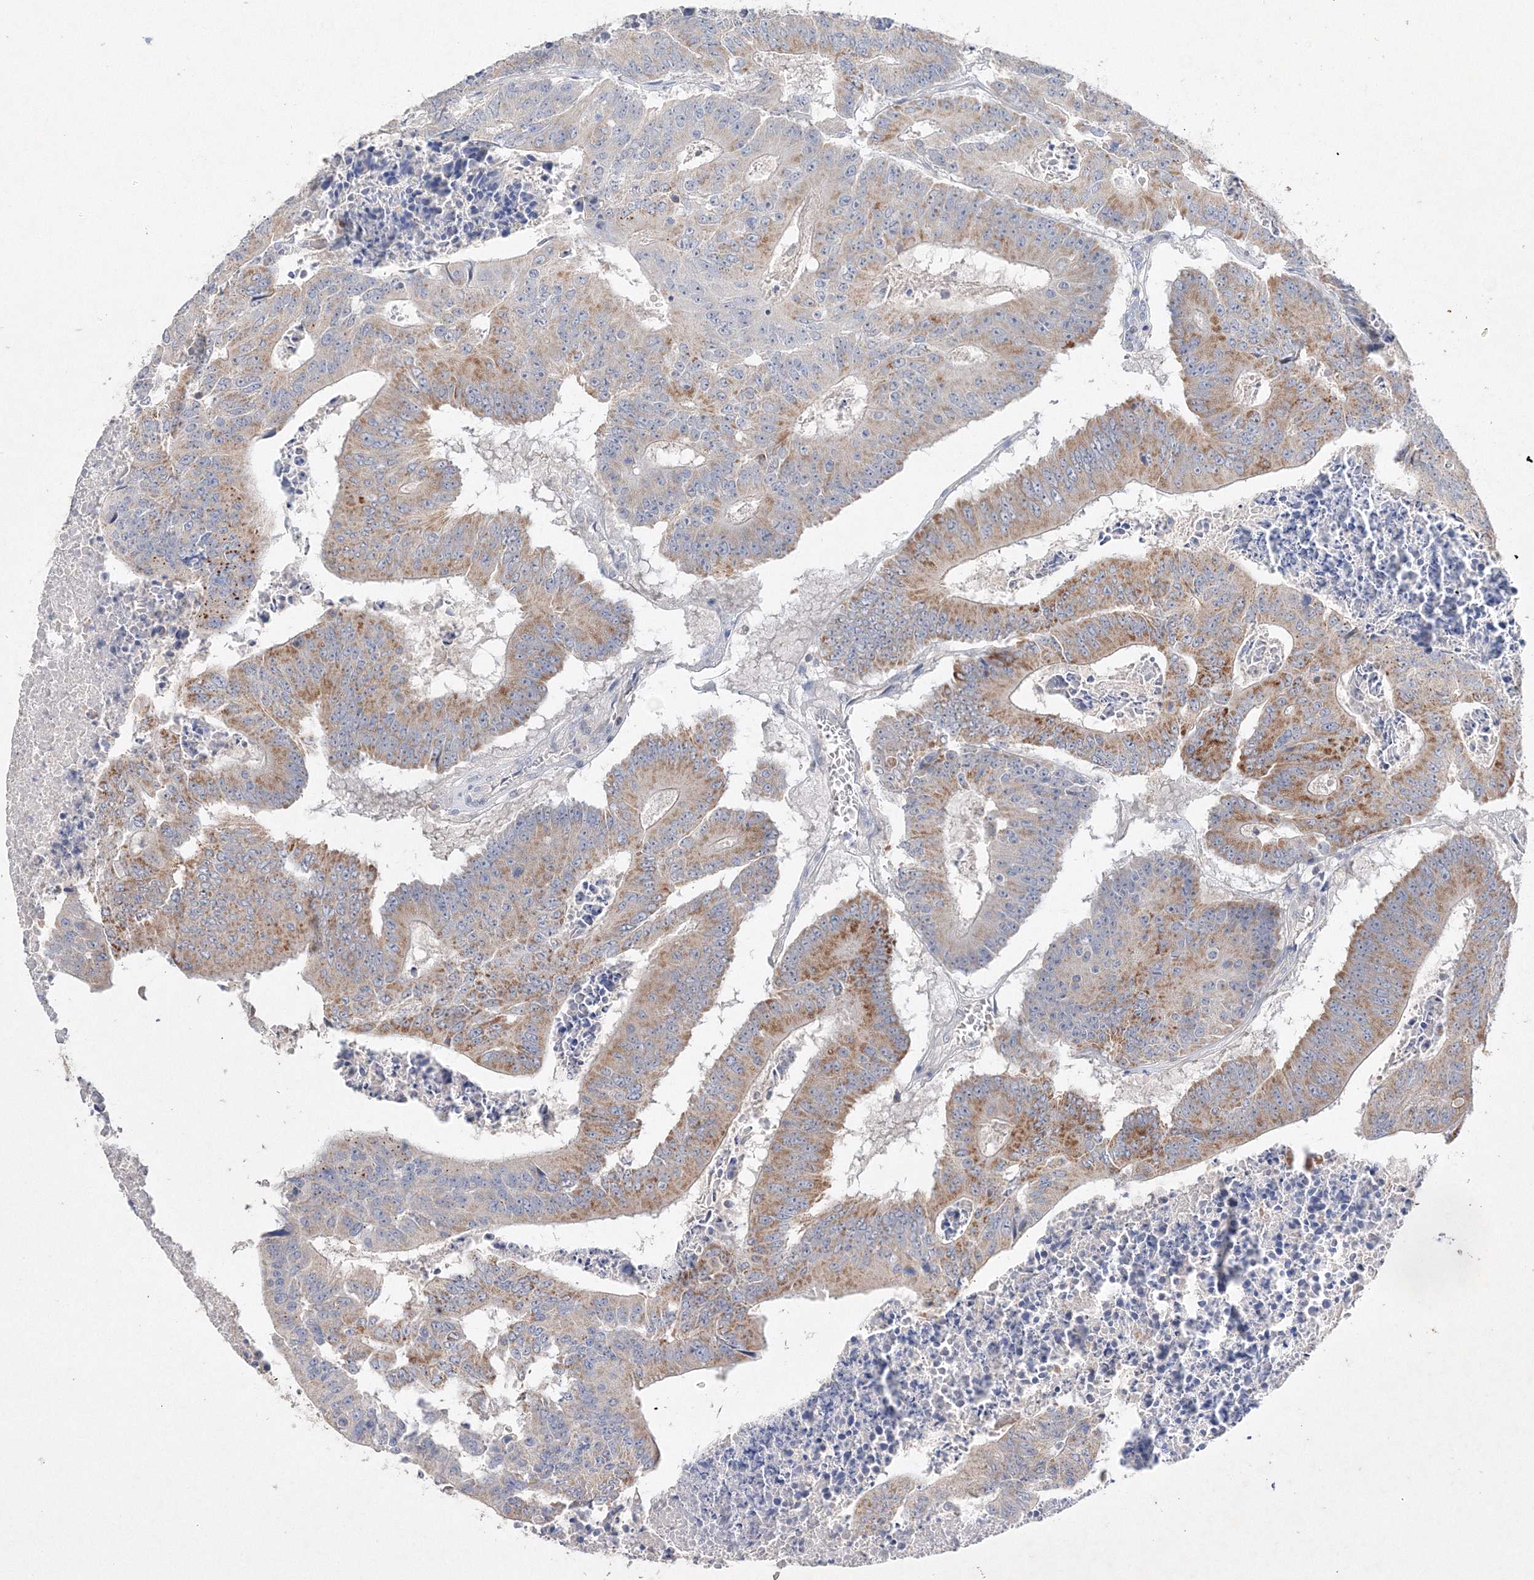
{"staining": {"intensity": "moderate", "quantity": "25%-75%", "location": "cytoplasmic/membranous"}, "tissue": "colorectal cancer", "cell_type": "Tumor cells", "image_type": "cancer", "snomed": [{"axis": "morphology", "description": "Adenocarcinoma, NOS"}, {"axis": "topography", "description": "Colon"}], "caption": "This image demonstrates IHC staining of colorectal adenocarcinoma, with medium moderate cytoplasmic/membranous staining in about 25%-75% of tumor cells.", "gene": "GLS", "patient": {"sex": "male", "age": 87}}